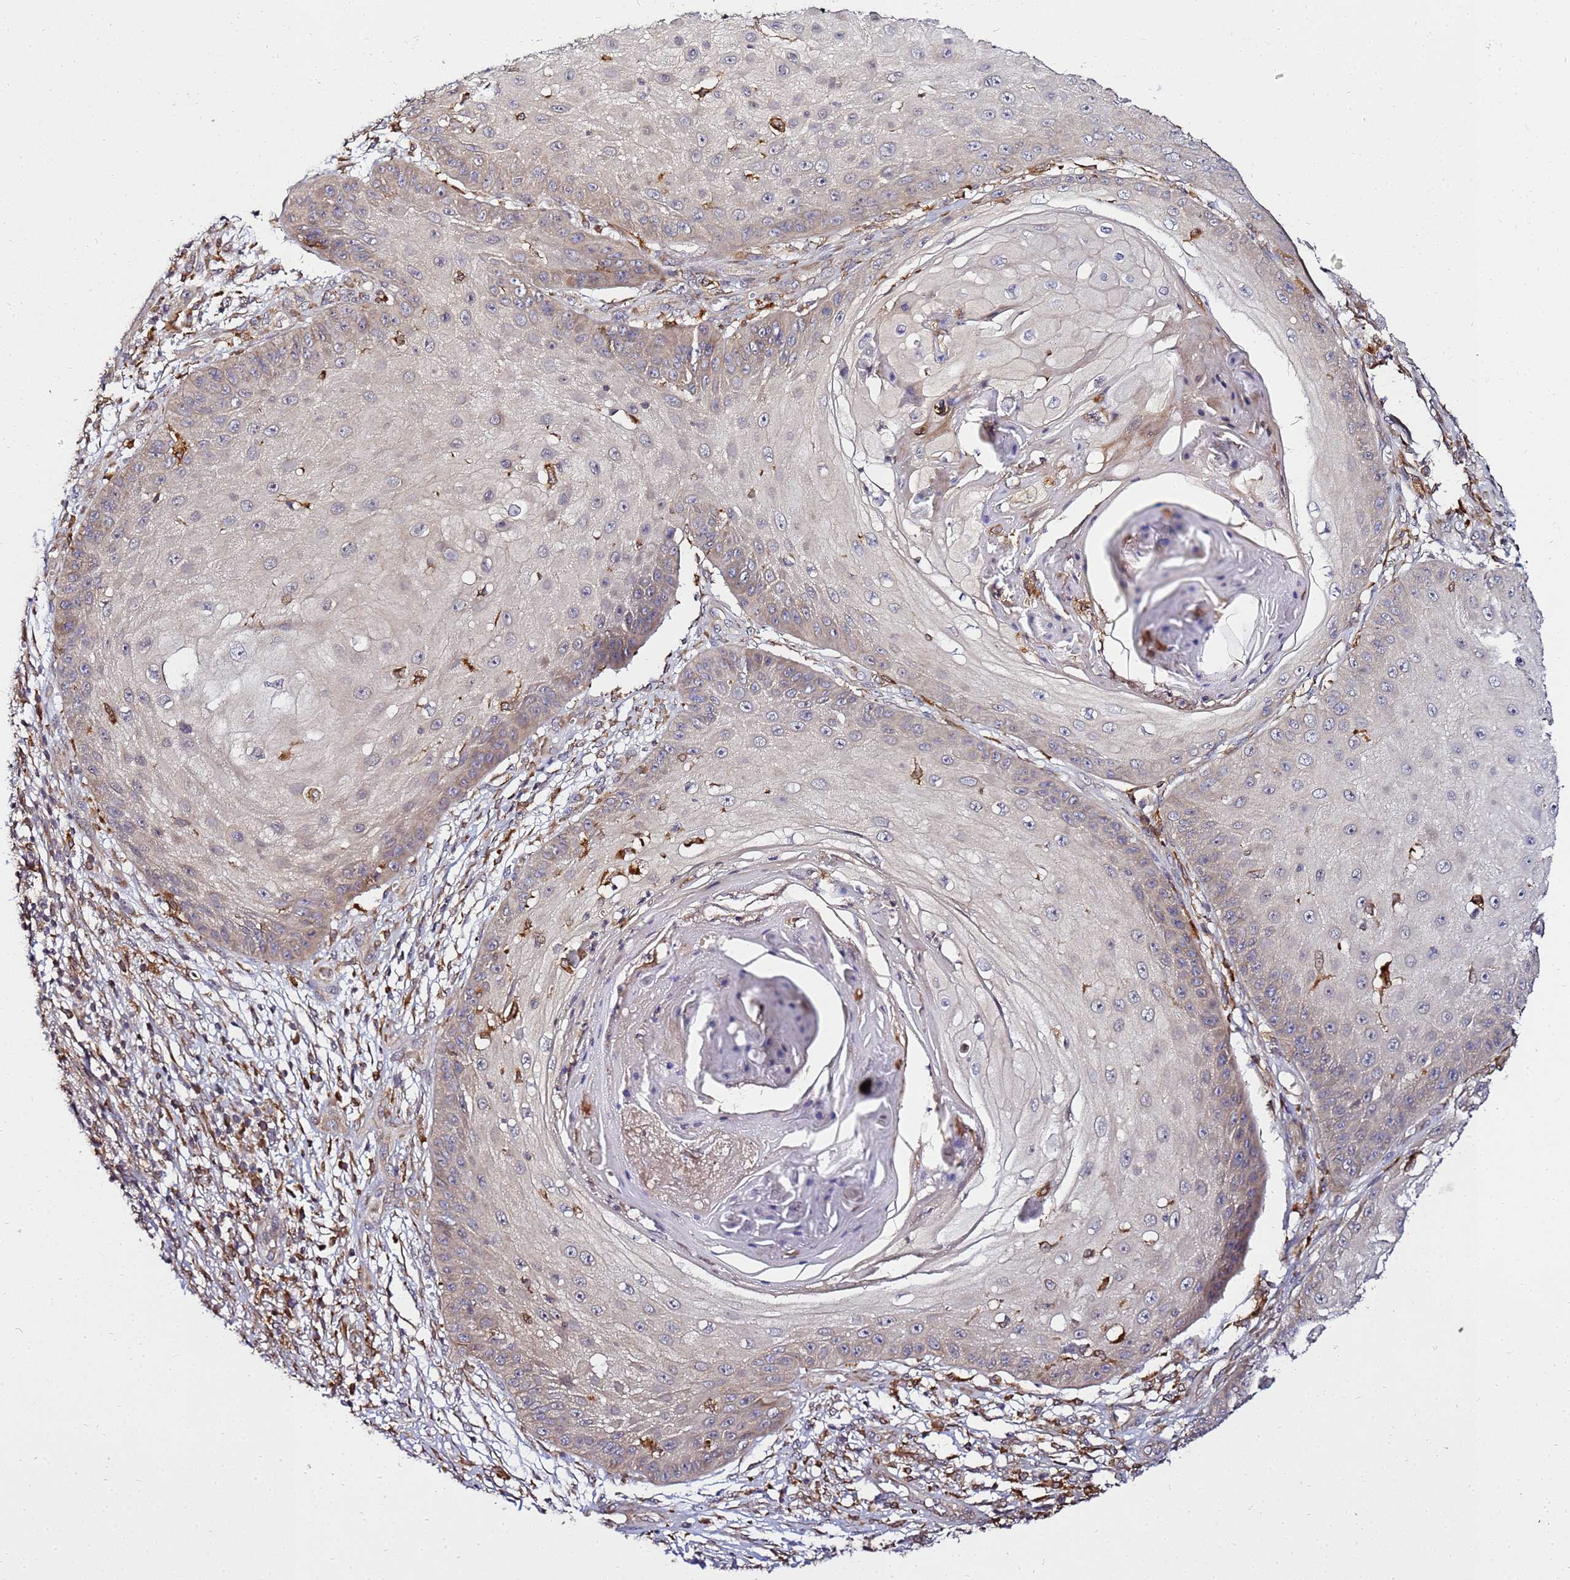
{"staining": {"intensity": "negative", "quantity": "none", "location": "none"}, "tissue": "skin cancer", "cell_type": "Tumor cells", "image_type": "cancer", "snomed": [{"axis": "morphology", "description": "Squamous cell carcinoma, NOS"}, {"axis": "topography", "description": "Skin"}], "caption": "High magnification brightfield microscopy of squamous cell carcinoma (skin) stained with DAB (brown) and counterstained with hematoxylin (blue): tumor cells show no significant staining.", "gene": "ADPGK", "patient": {"sex": "male", "age": 70}}